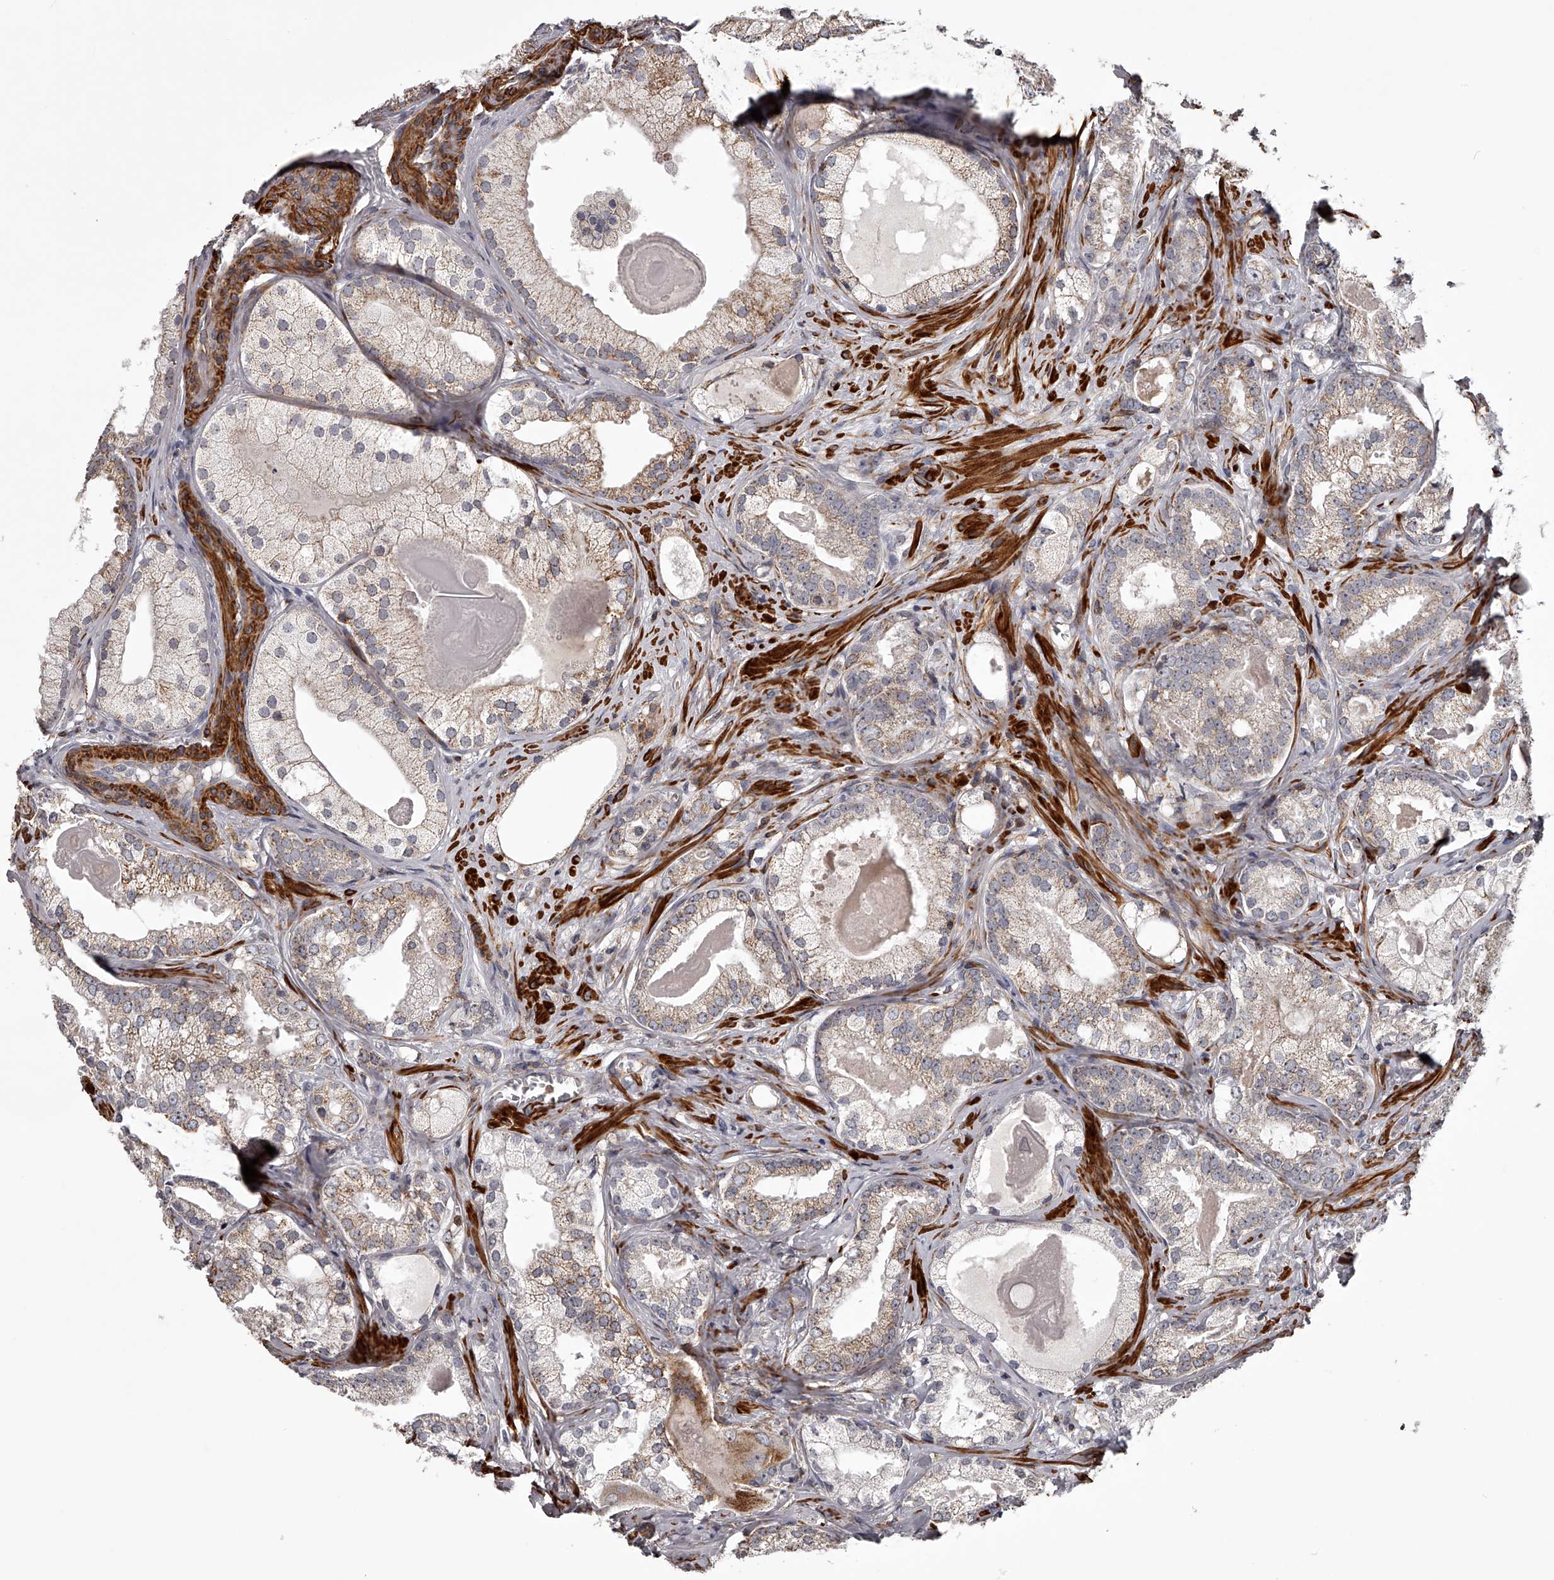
{"staining": {"intensity": "moderate", "quantity": "<25%", "location": "cytoplasmic/membranous"}, "tissue": "prostate cancer", "cell_type": "Tumor cells", "image_type": "cancer", "snomed": [{"axis": "morphology", "description": "Normal morphology"}, {"axis": "morphology", "description": "Adenocarcinoma, Low grade"}, {"axis": "topography", "description": "Prostate"}], "caption": "Moderate cytoplasmic/membranous protein staining is appreciated in about <25% of tumor cells in prostate cancer.", "gene": "RRP36", "patient": {"sex": "male", "age": 72}}